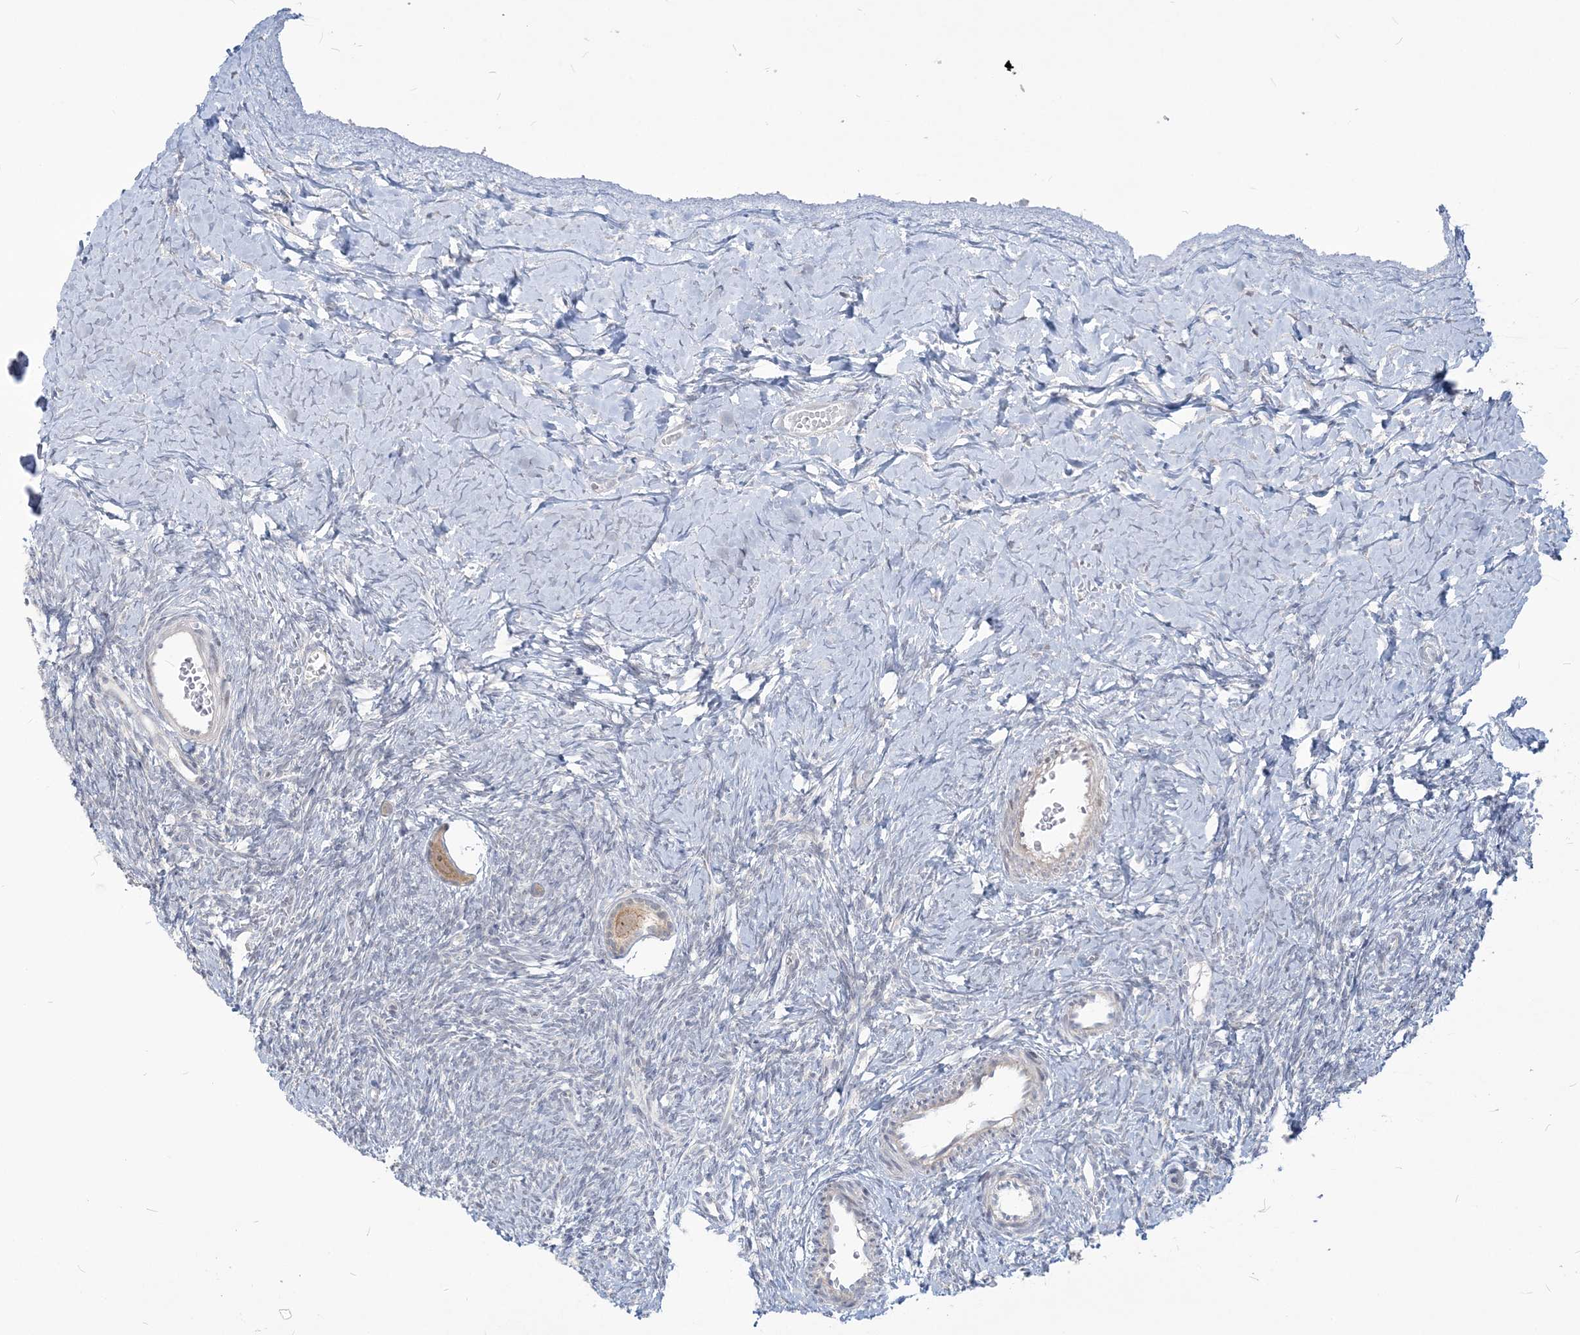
{"staining": {"intensity": "moderate", "quantity": ">75%", "location": "cytoplasmic/membranous"}, "tissue": "ovary", "cell_type": "Follicle cells", "image_type": "normal", "snomed": [{"axis": "morphology", "description": "Normal tissue, NOS"}, {"axis": "morphology", "description": "Developmental malformation"}, {"axis": "topography", "description": "Ovary"}], "caption": "The image reveals a brown stain indicating the presence of a protein in the cytoplasmic/membranous of follicle cells in ovary.", "gene": "SDAD1", "patient": {"sex": "female", "age": 39}}